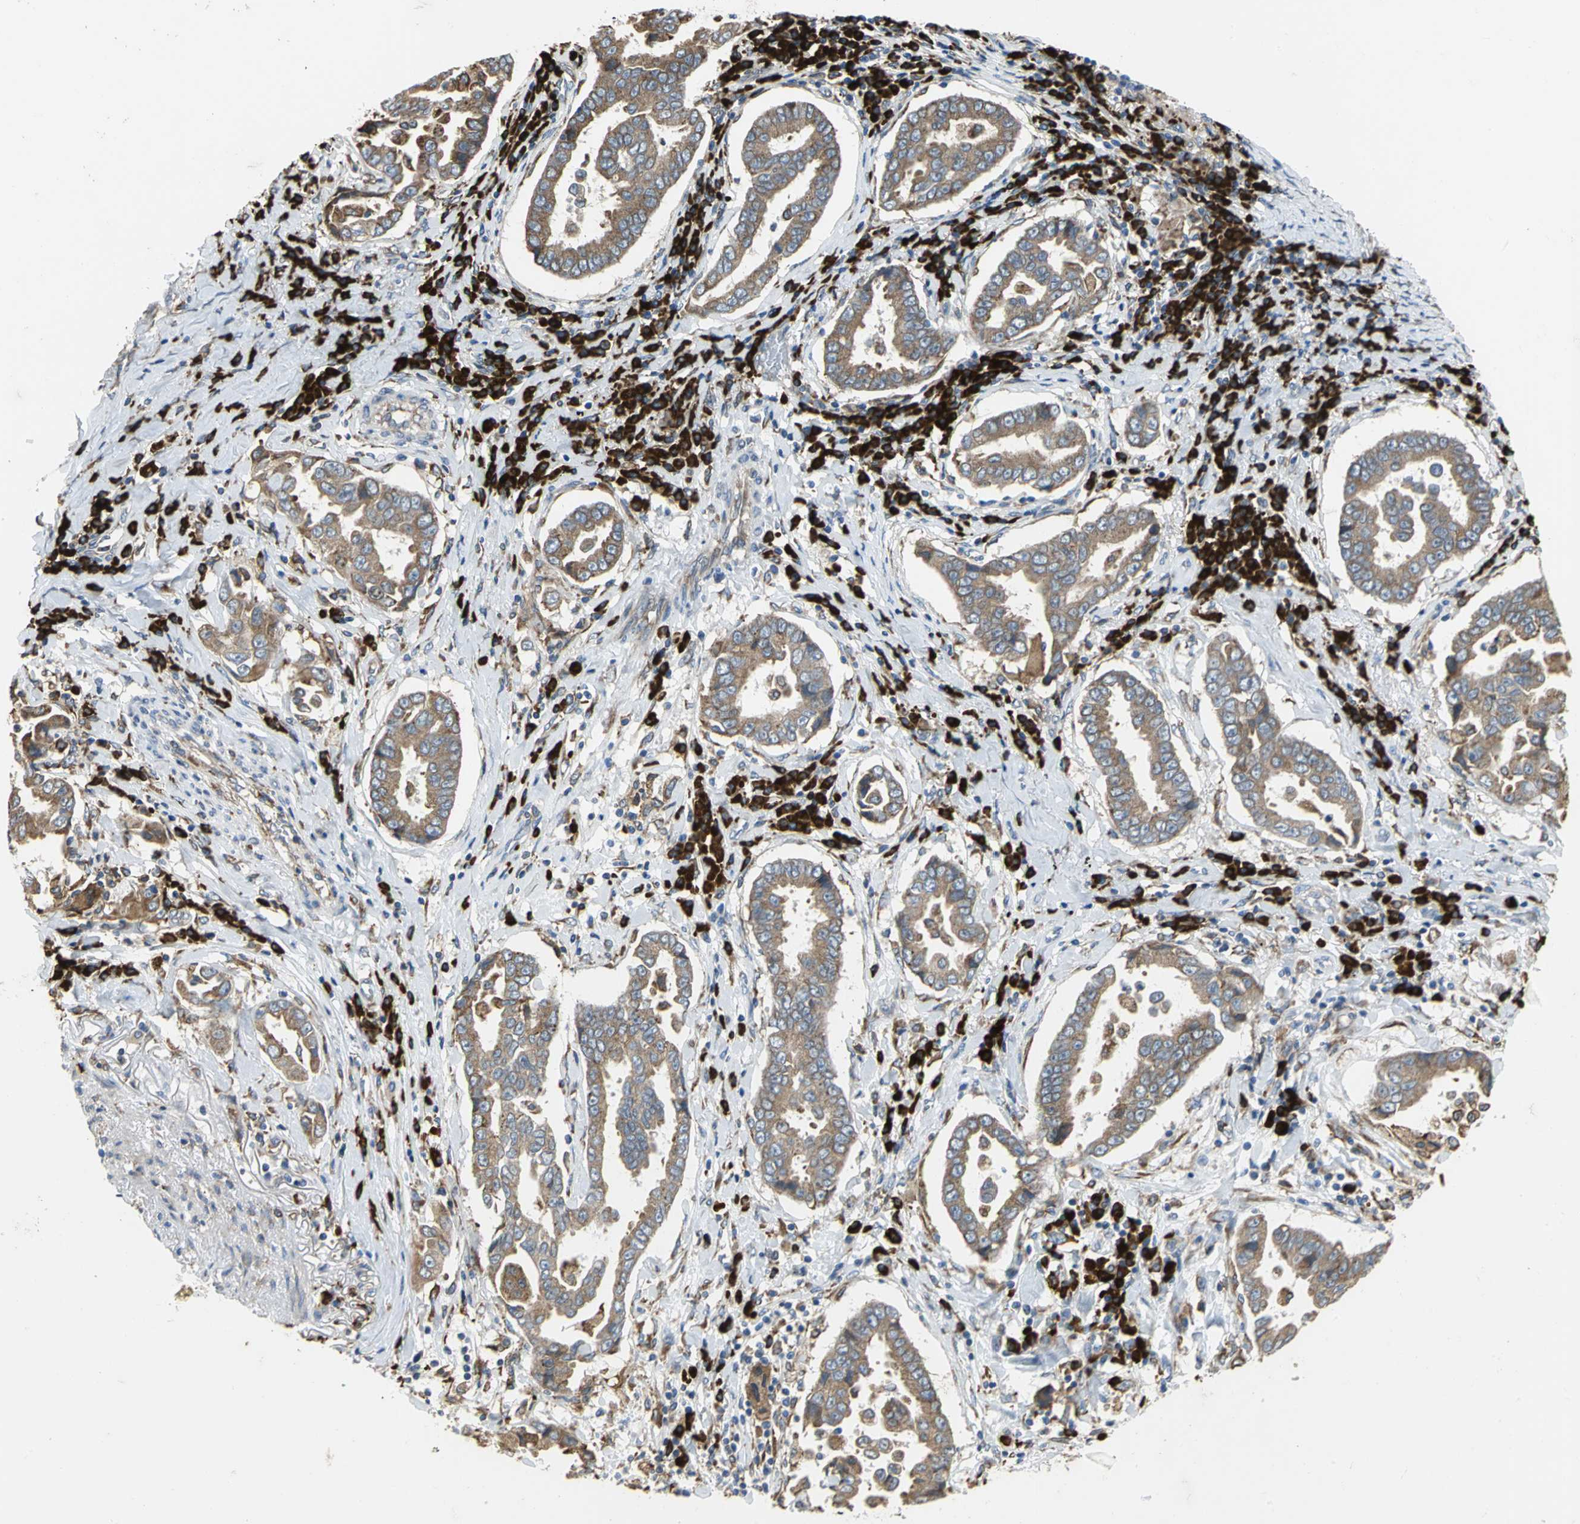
{"staining": {"intensity": "weak", "quantity": ">75%", "location": "cytoplasmic/membranous"}, "tissue": "lung cancer", "cell_type": "Tumor cells", "image_type": "cancer", "snomed": [{"axis": "morphology", "description": "Normal tissue, NOS"}, {"axis": "morphology", "description": "Inflammation, NOS"}, {"axis": "morphology", "description": "Adenocarcinoma, NOS"}, {"axis": "topography", "description": "Lung"}], "caption": "This is a photomicrograph of immunohistochemistry (IHC) staining of adenocarcinoma (lung), which shows weak positivity in the cytoplasmic/membranous of tumor cells.", "gene": "SDF2L1", "patient": {"sex": "female", "age": 64}}